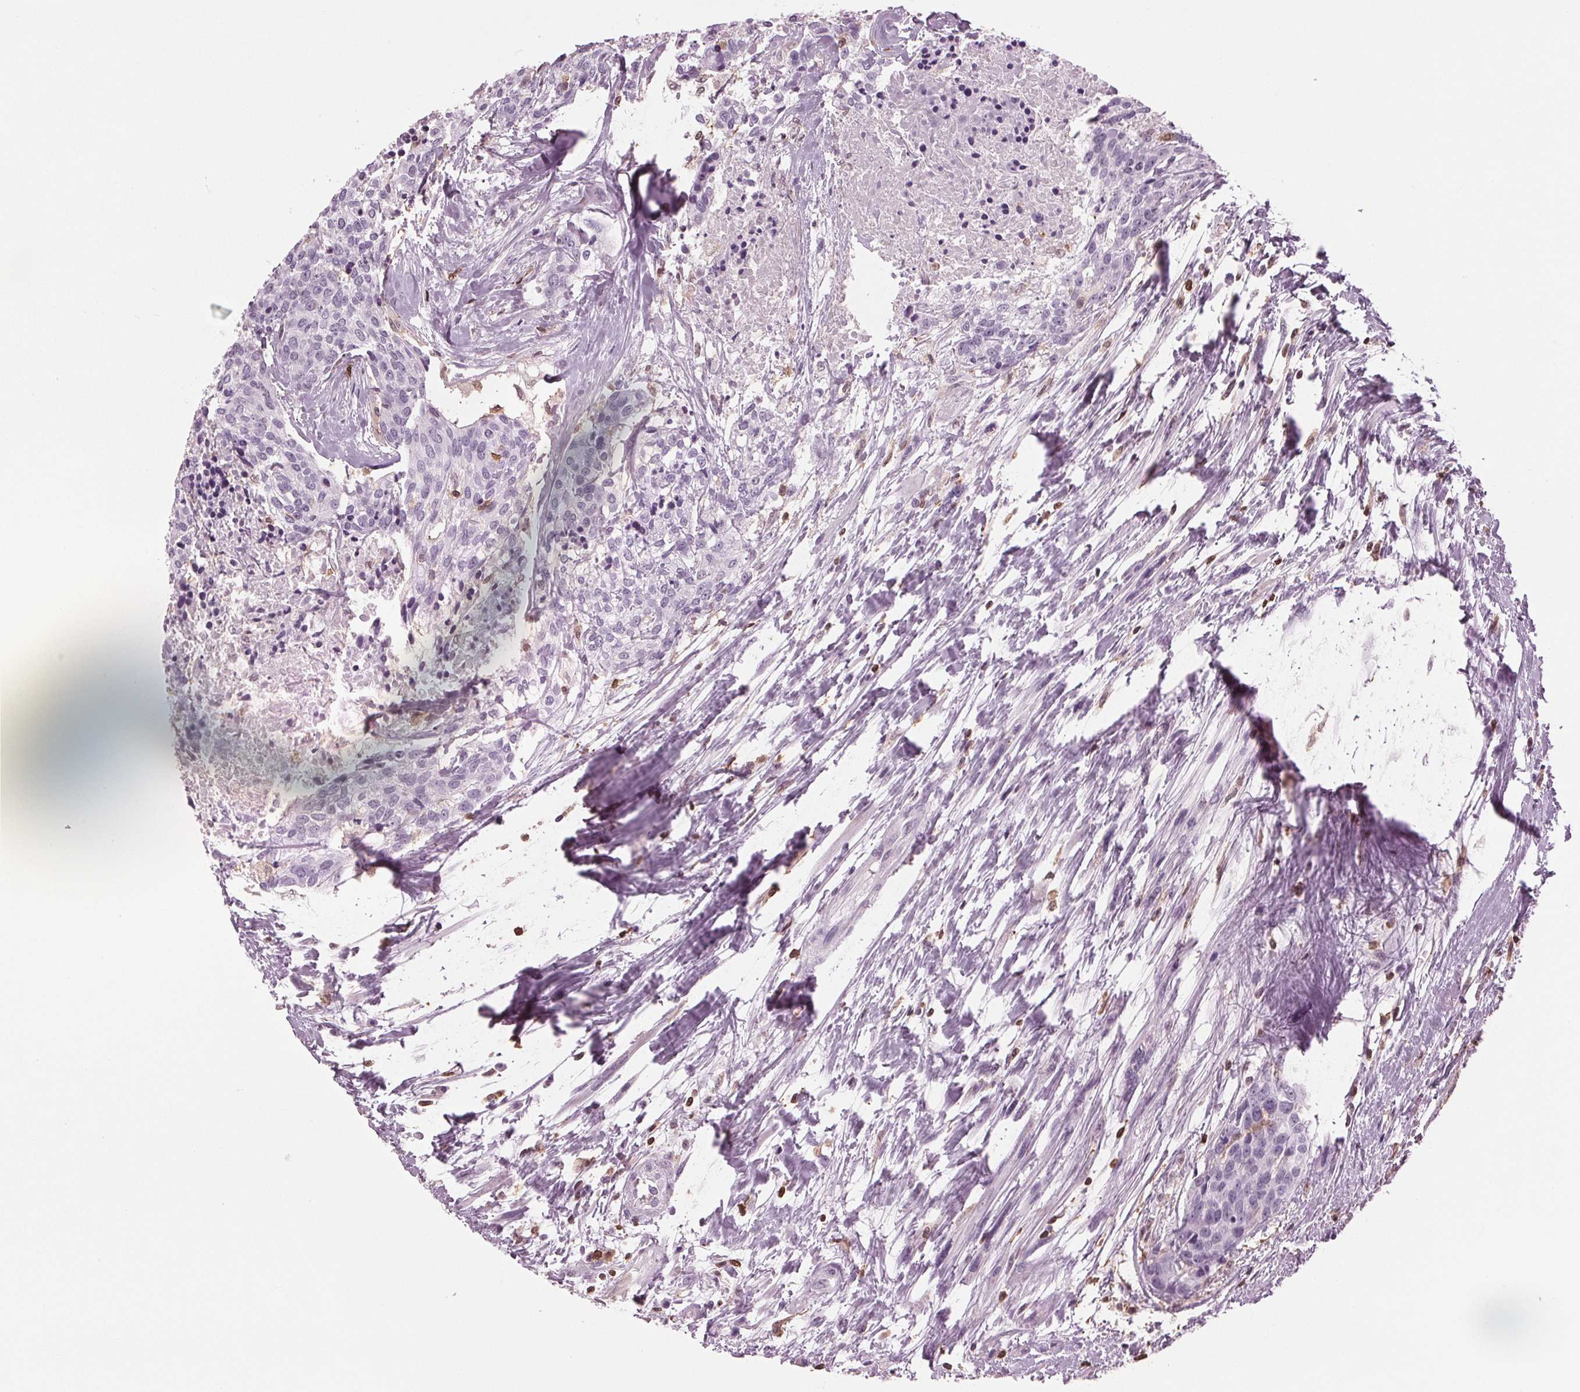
{"staining": {"intensity": "negative", "quantity": "none", "location": "none"}, "tissue": "head and neck cancer", "cell_type": "Tumor cells", "image_type": "cancer", "snomed": [{"axis": "morphology", "description": "Squamous cell carcinoma, NOS"}, {"axis": "topography", "description": "Oral tissue"}, {"axis": "topography", "description": "Head-Neck"}], "caption": "Tumor cells show no significant expression in head and neck cancer (squamous cell carcinoma).", "gene": "BTLA", "patient": {"sex": "male", "age": 64}}